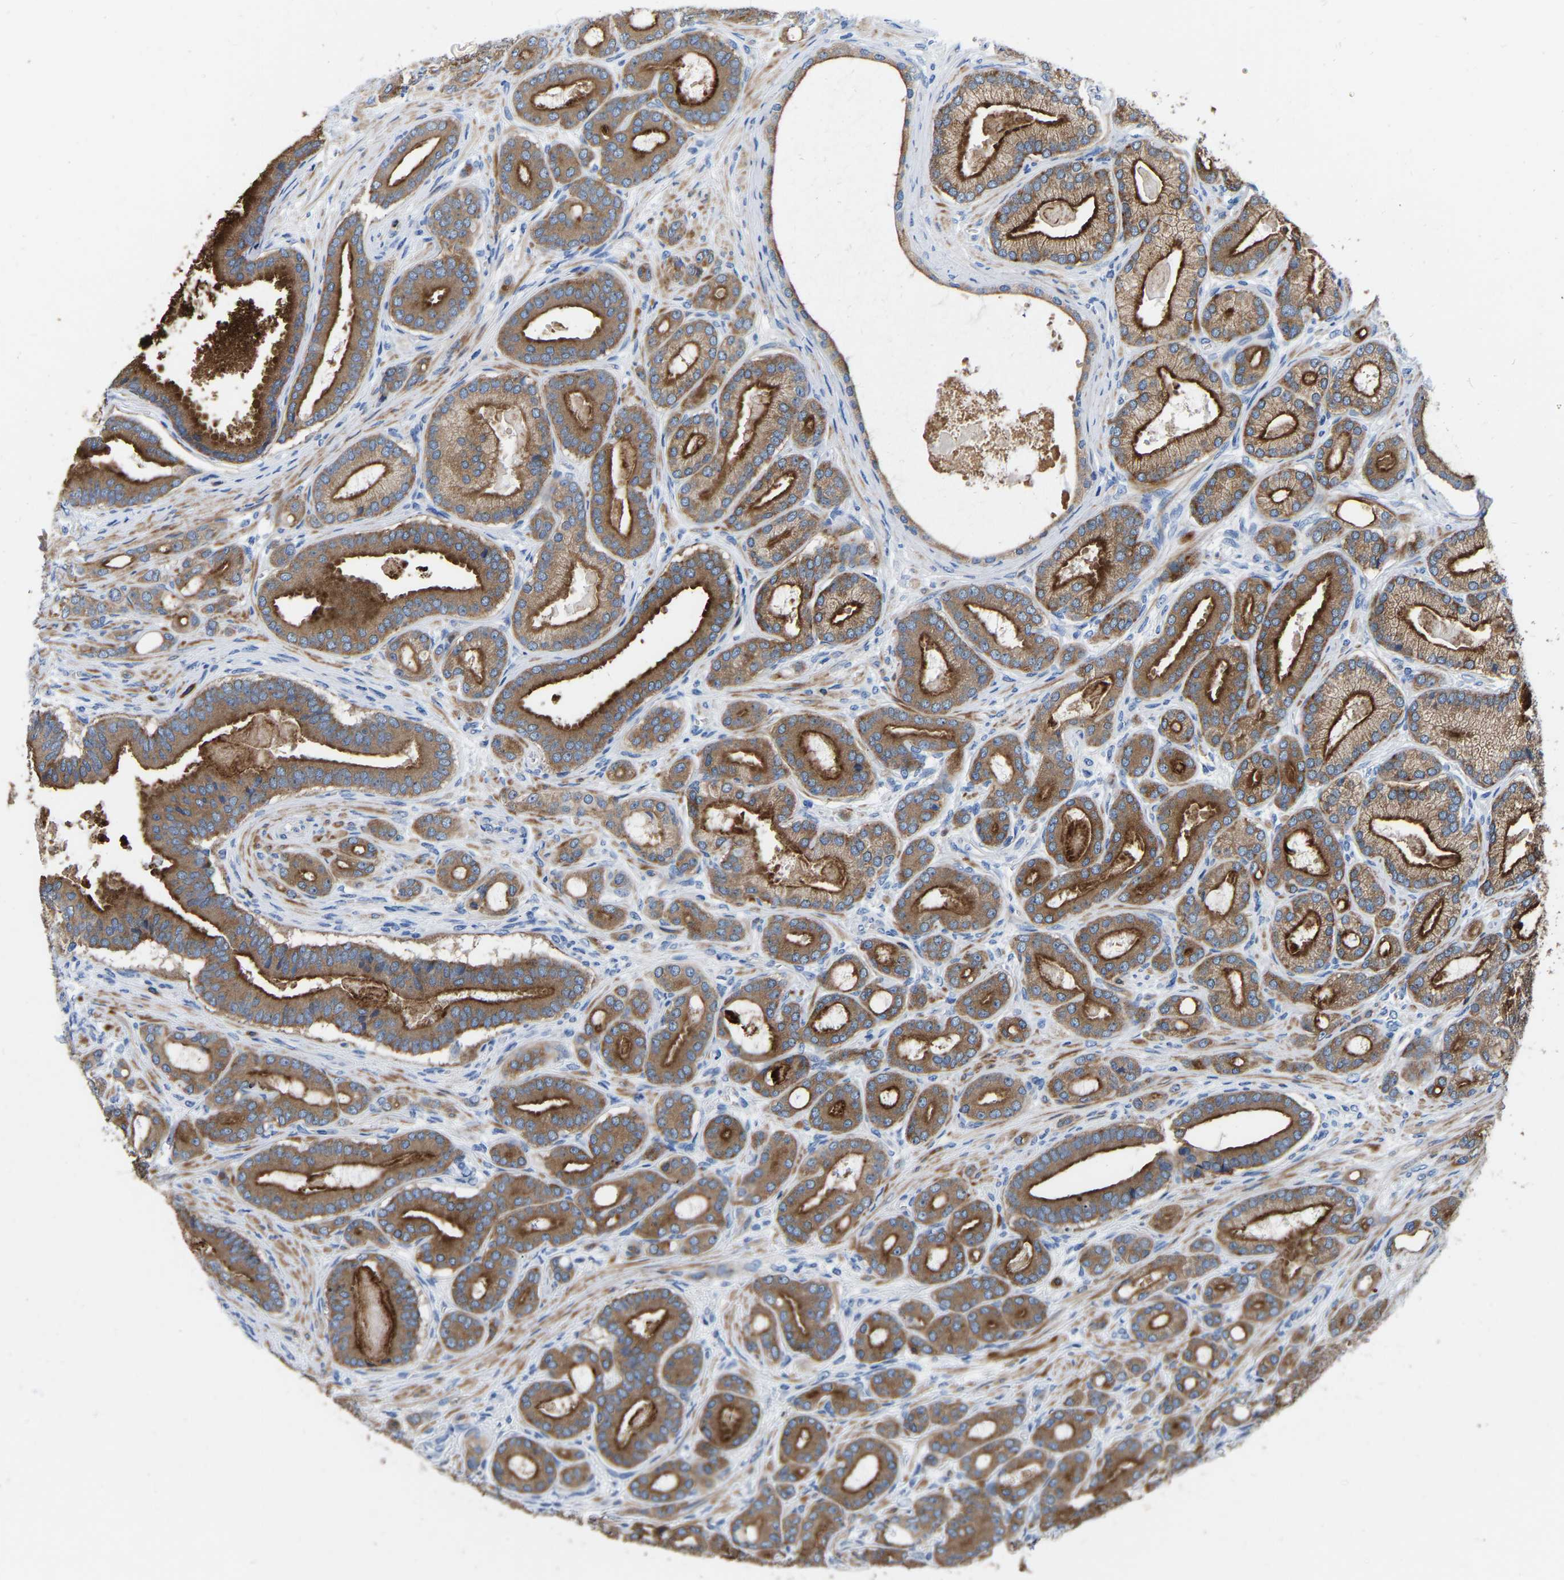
{"staining": {"intensity": "strong", "quantity": ">75%", "location": "cytoplasmic/membranous"}, "tissue": "prostate cancer", "cell_type": "Tumor cells", "image_type": "cancer", "snomed": [{"axis": "morphology", "description": "Adenocarcinoma, High grade"}, {"axis": "topography", "description": "Prostate"}], "caption": "The micrograph shows a brown stain indicating the presence of a protein in the cytoplasmic/membranous of tumor cells in prostate adenocarcinoma (high-grade).", "gene": "RAB27B", "patient": {"sex": "male", "age": 60}}